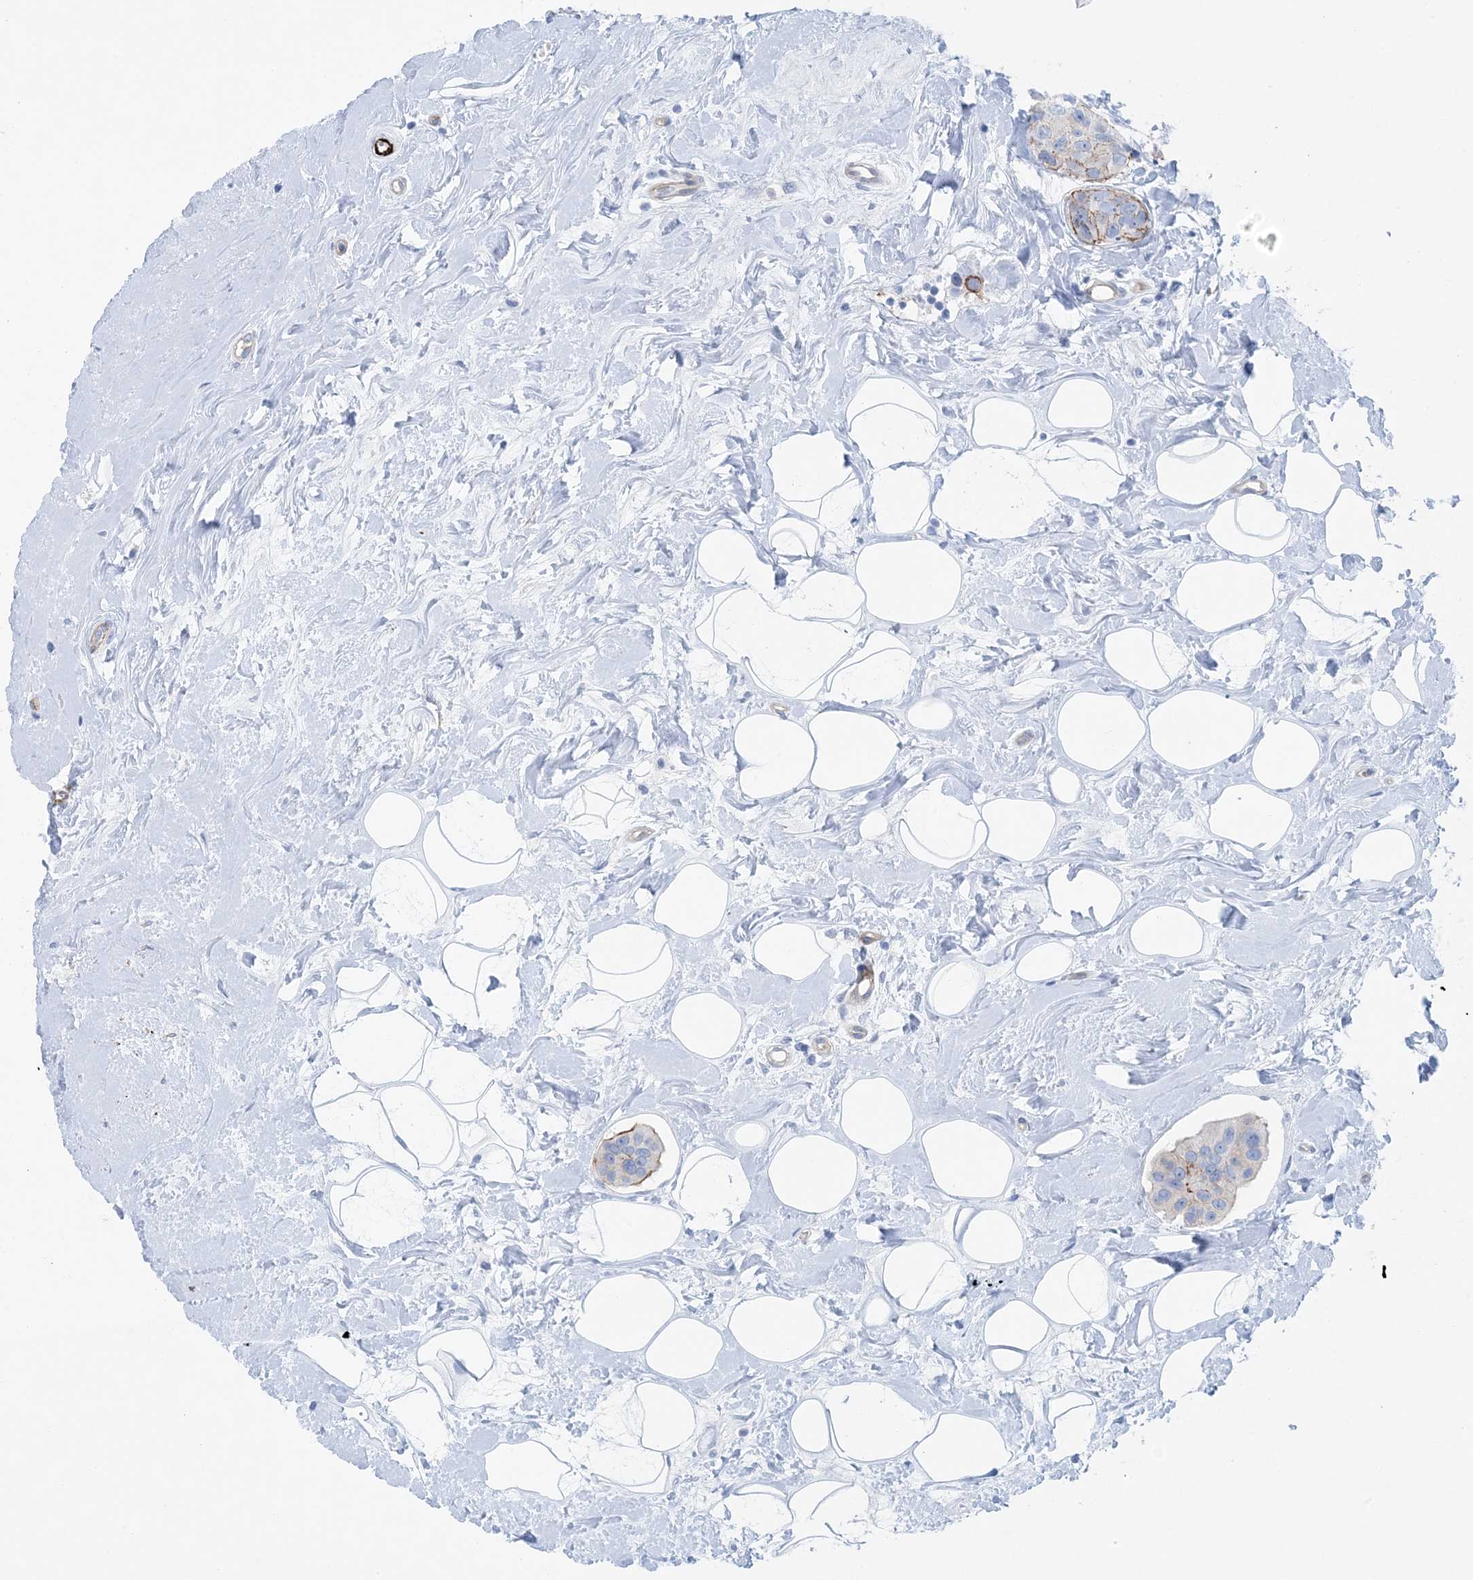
{"staining": {"intensity": "moderate", "quantity": "<25%", "location": "cytoplasmic/membranous"}, "tissue": "breast cancer", "cell_type": "Tumor cells", "image_type": "cancer", "snomed": [{"axis": "morphology", "description": "Normal tissue, NOS"}, {"axis": "morphology", "description": "Duct carcinoma"}, {"axis": "topography", "description": "Breast"}], "caption": "Brown immunohistochemical staining in human intraductal carcinoma (breast) demonstrates moderate cytoplasmic/membranous expression in about <25% of tumor cells. (Stains: DAB in brown, nuclei in blue, Microscopy: brightfield microscopy at high magnification).", "gene": "SHANK1", "patient": {"sex": "female", "age": 39}}